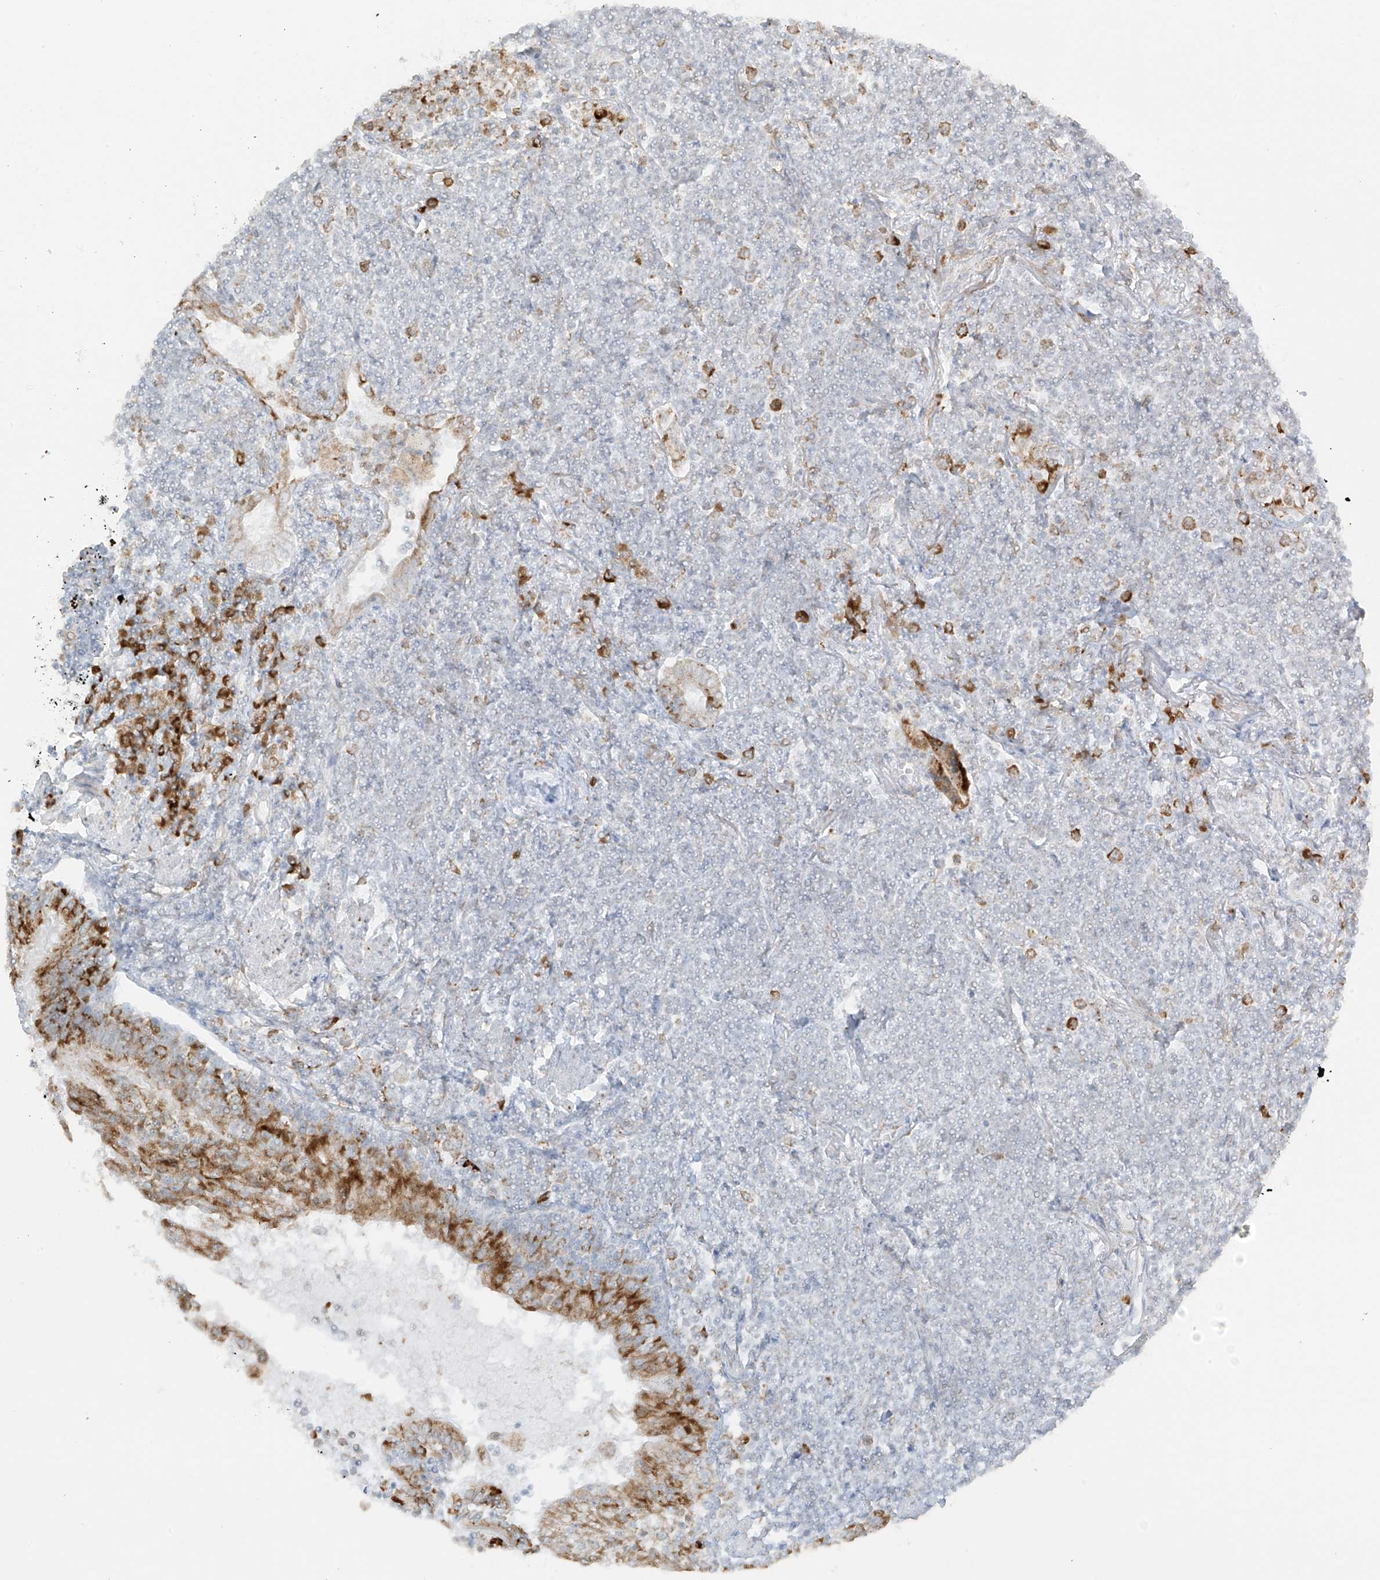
{"staining": {"intensity": "negative", "quantity": "none", "location": "none"}, "tissue": "lymphoma", "cell_type": "Tumor cells", "image_type": "cancer", "snomed": [{"axis": "morphology", "description": "Malignant lymphoma, non-Hodgkin's type, Low grade"}, {"axis": "topography", "description": "Lung"}], "caption": "Malignant lymphoma, non-Hodgkin's type (low-grade) was stained to show a protein in brown. There is no significant staining in tumor cells.", "gene": "LRRC59", "patient": {"sex": "female", "age": 71}}